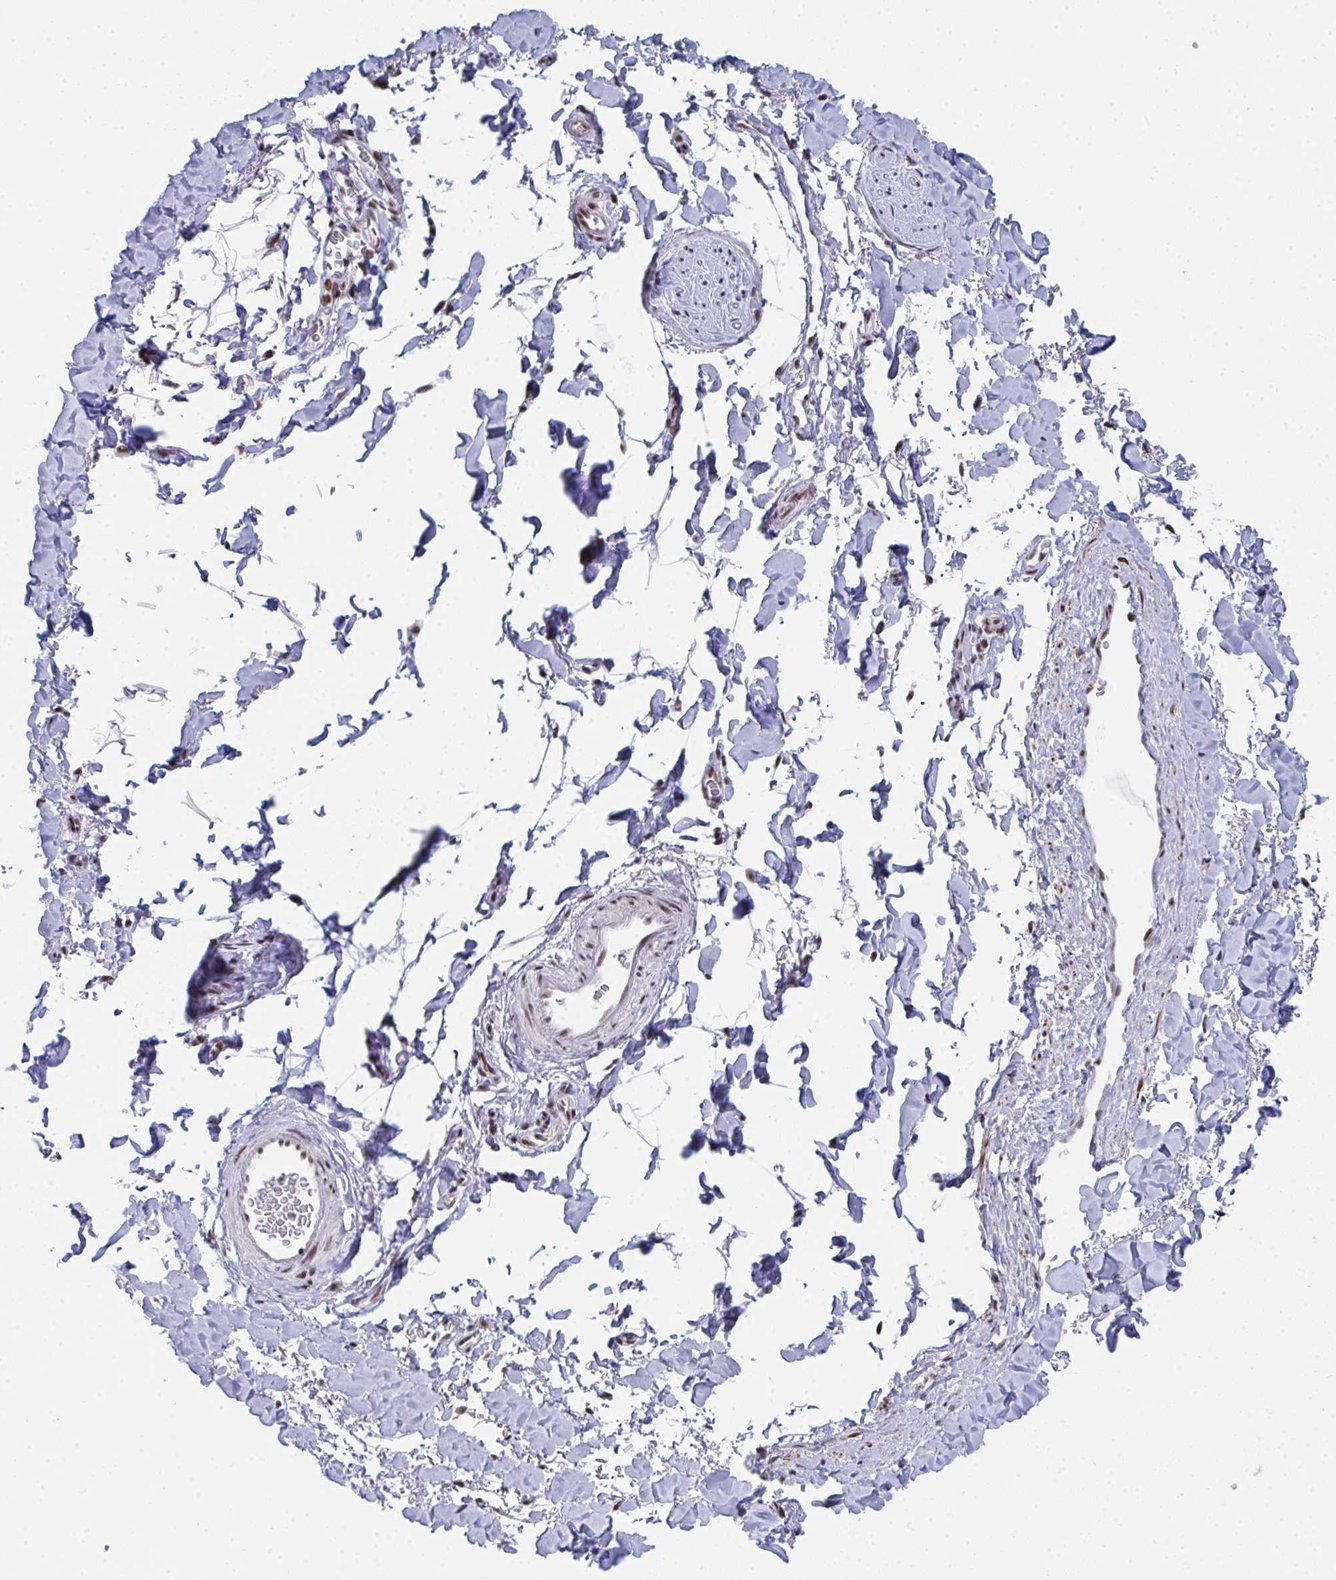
{"staining": {"intensity": "moderate", "quantity": "<25%", "location": "nuclear"}, "tissue": "adipose tissue", "cell_type": "Adipocytes", "image_type": "normal", "snomed": [{"axis": "morphology", "description": "Normal tissue, NOS"}, {"axis": "topography", "description": "Vulva"}, {"axis": "topography", "description": "Peripheral nerve tissue"}], "caption": "Adipose tissue stained with DAB immunohistochemistry displays low levels of moderate nuclear expression in approximately <25% of adipocytes. The staining is performed using DAB brown chromogen to label protein expression. The nuclei are counter-stained blue using hematoxylin.", "gene": "SNRNP70", "patient": {"sex": "female", "age": 66}}